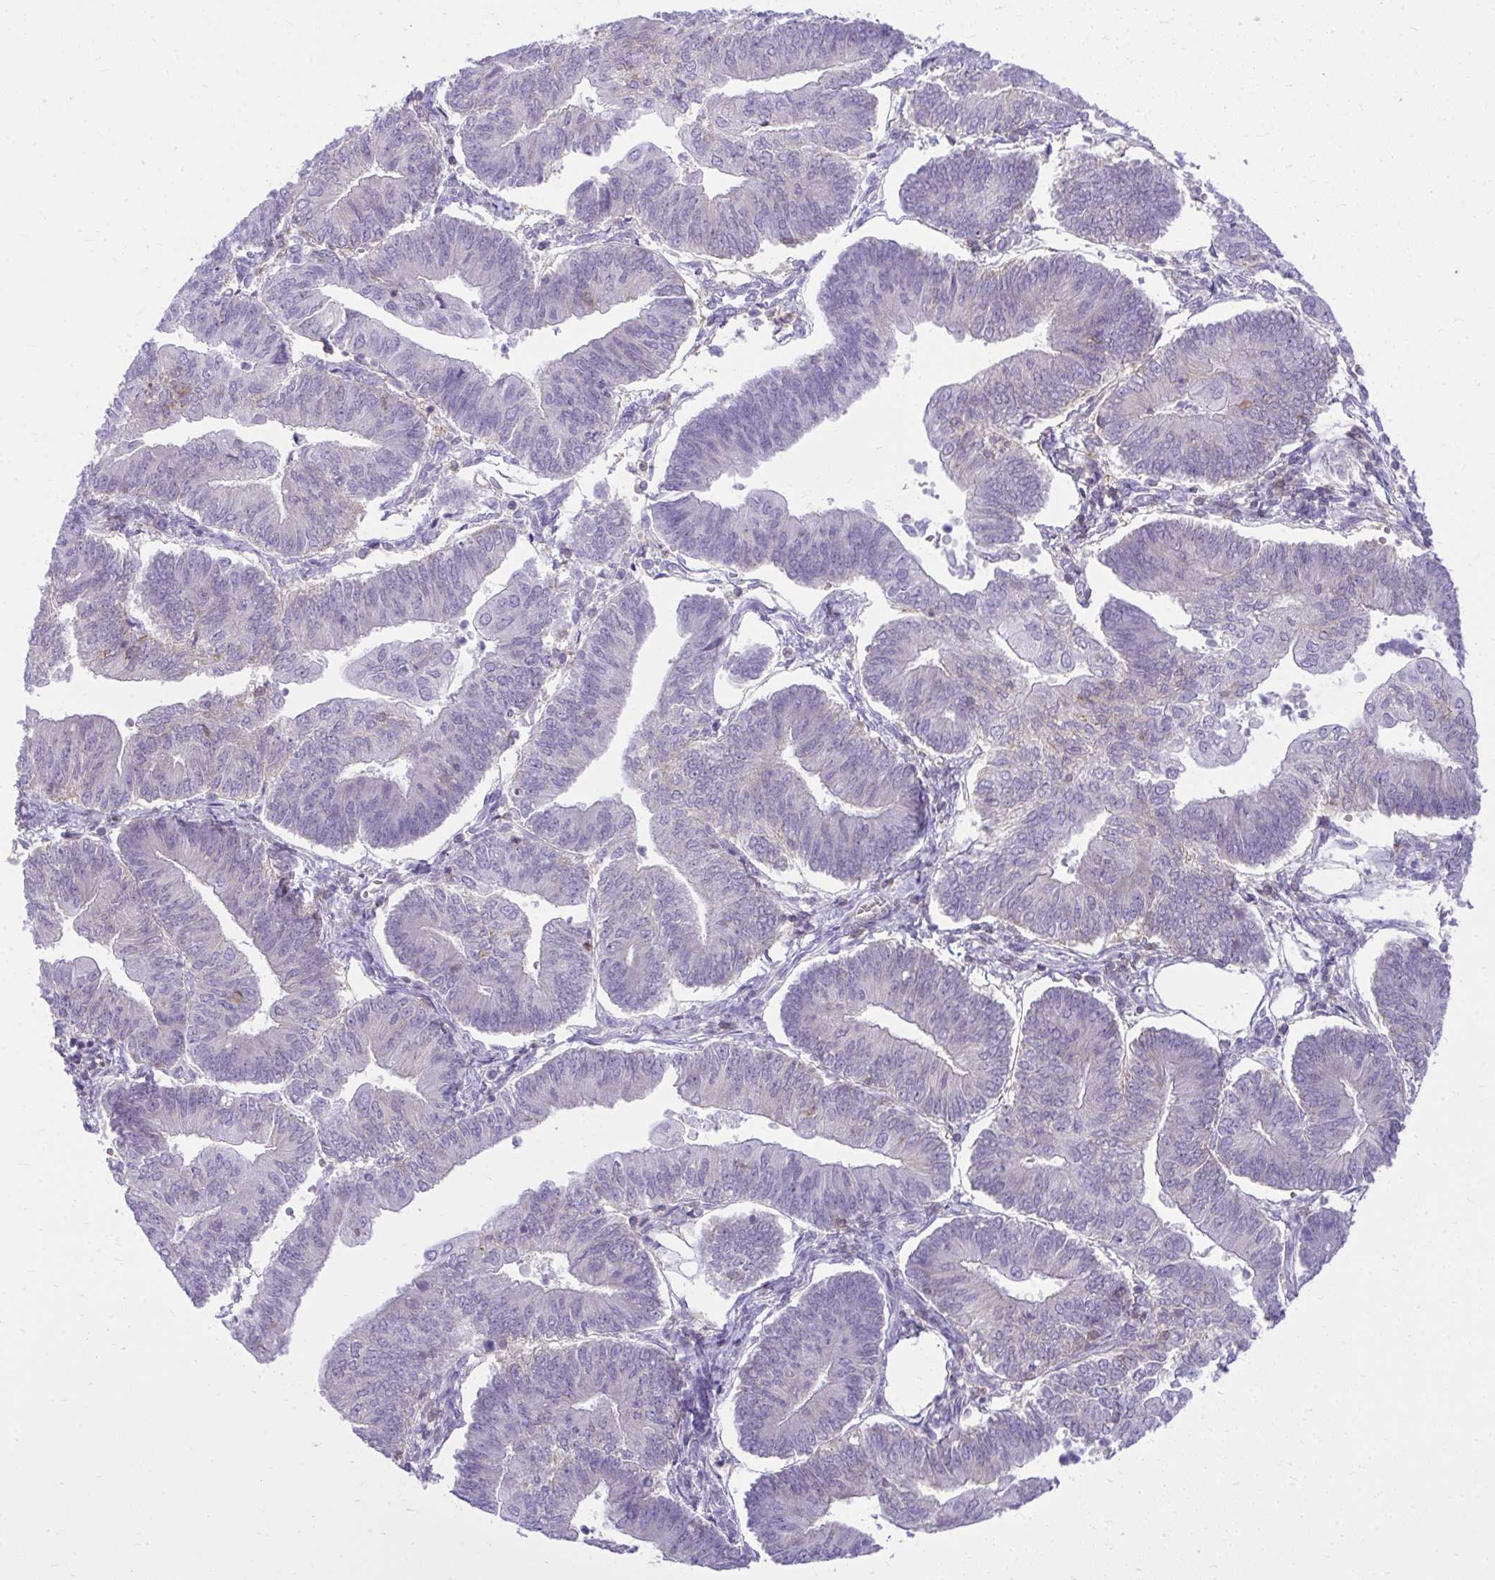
{"staining": {"intensity": "negative", "quantity": "none", "location": "none"}, "tissue": "endometrial cancer", "cell_type": "Tumor cells", "image_type": "cancer", "snomed": [{"axis": "morphology", "description": "Adenocarcinoma, NOS"}, {"axis": "topography", "description": "Endometrium"}], "caption": "The immunohistochemistry photomicrograph has no significant staining in tumor cells of adenocarcinoma (endometrial) tissue.", "gene": "GPRIN3", "patient": {"sex": "female", "age": 65}}